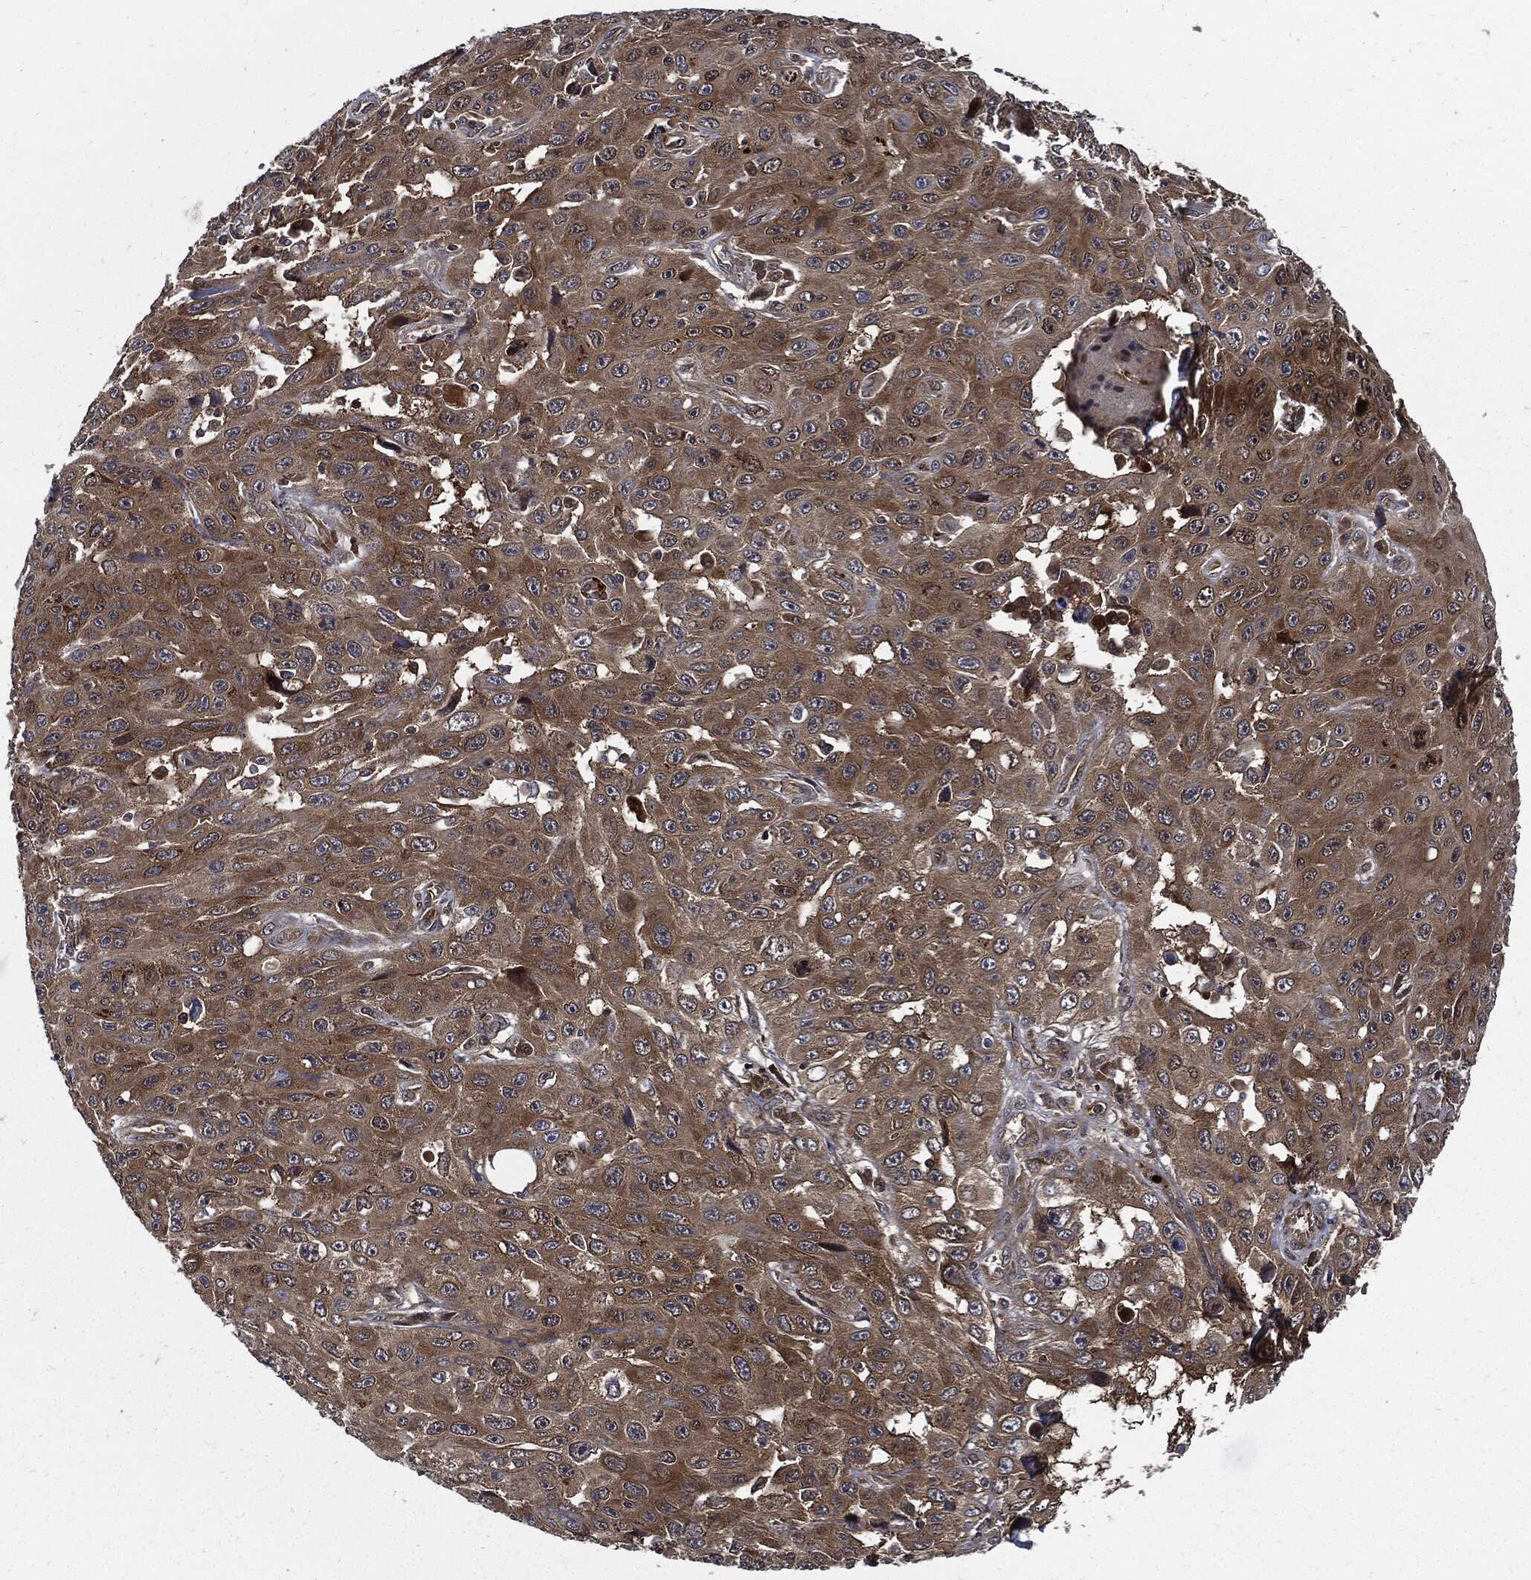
{"staining": {"intensity": "strong", "quantity": "25%-75%", "location": "cytoplasmic/membranous"}, "tissue": "skin cancer", "cell_type": "Tumor cells", "image_type": "cancer", "snomed": [{"axis": "morphology", "description": "Squamous cell carcinoma, NOS"}, {"axis": "topography", "description": "Skin"}], "caption": "Human skin squamous cell carcinoma stained with a protein marker shows strong staining in tumor cells.", "gene": "CLU", "patient": {"sex": "male", "age": 82}}